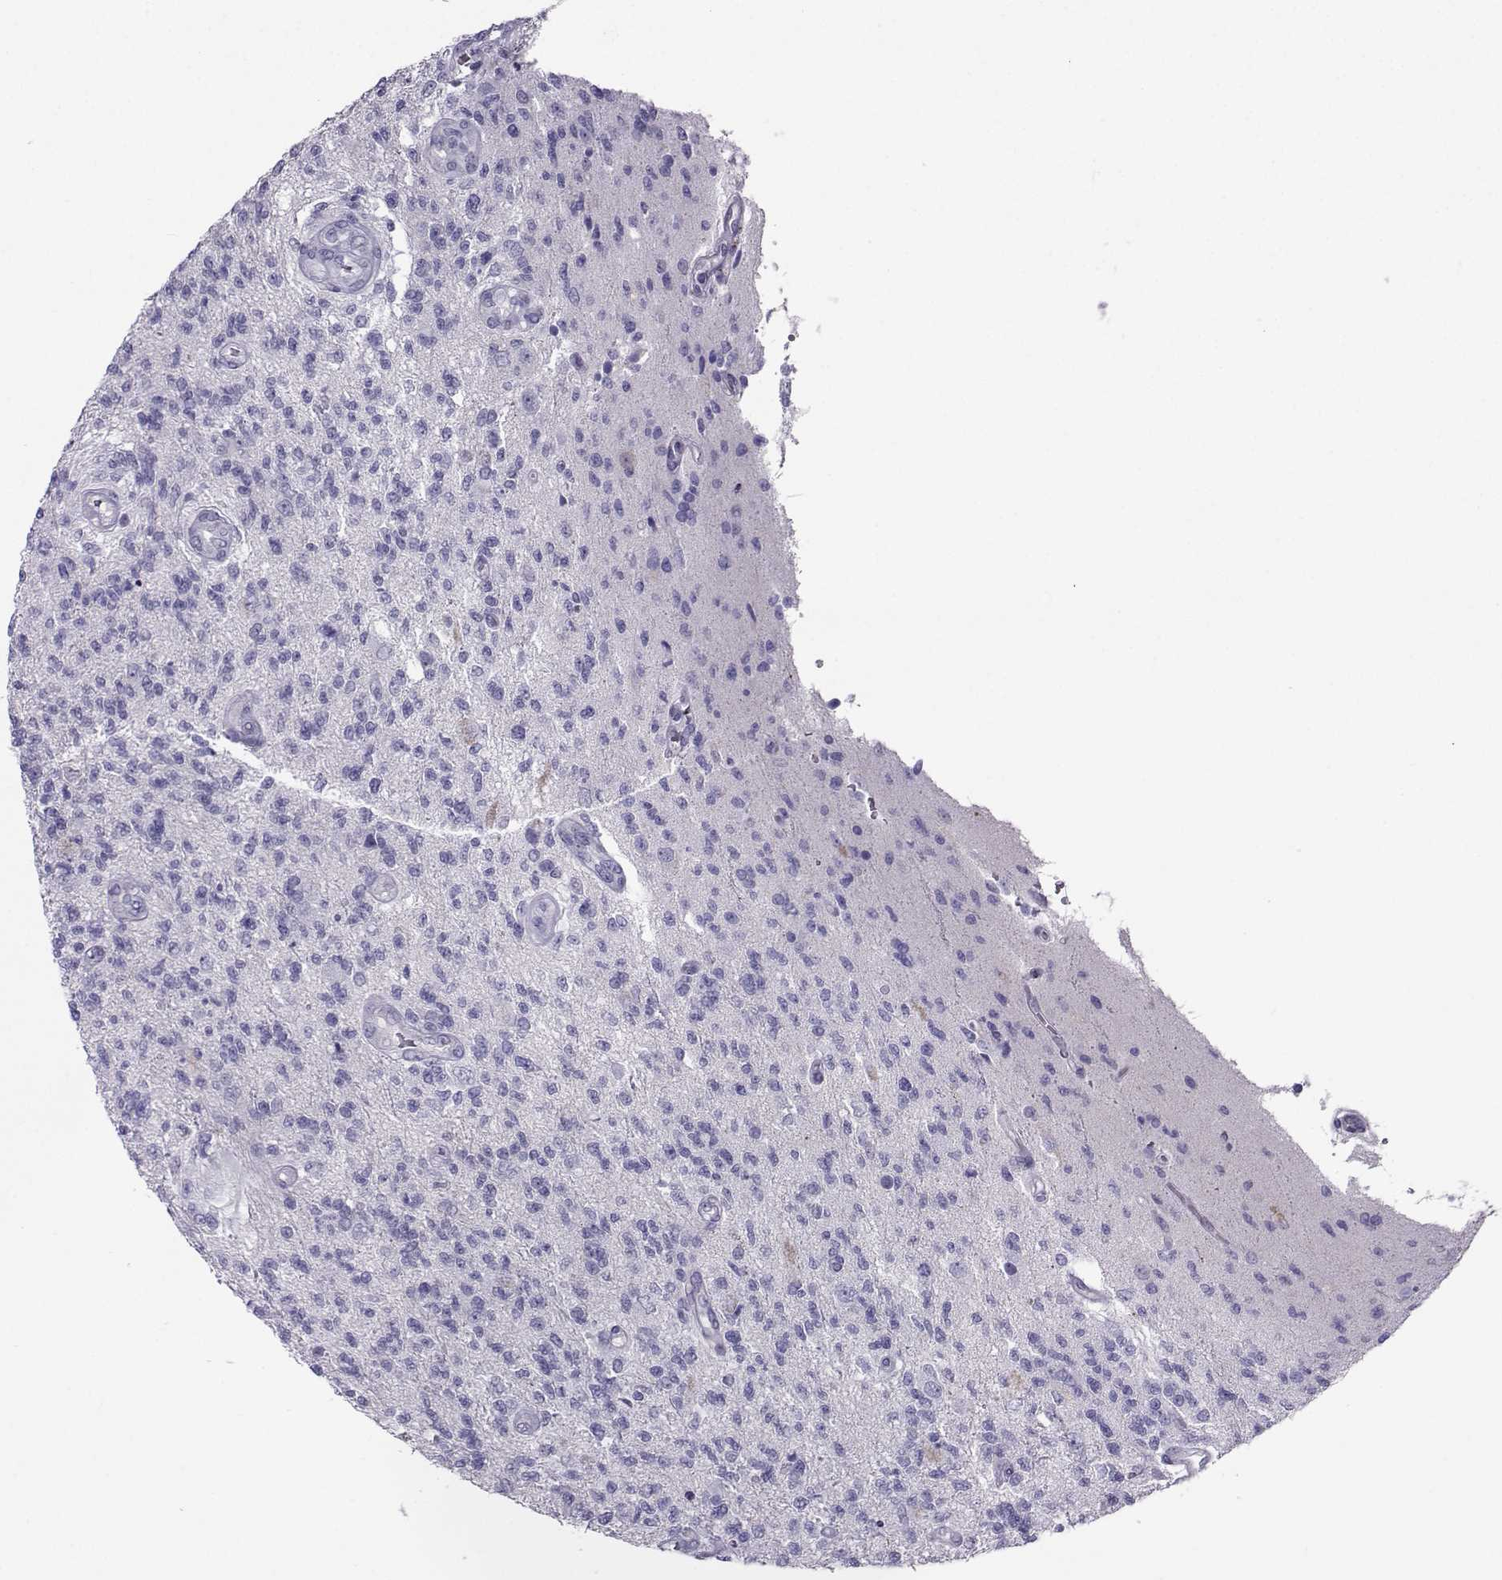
{"staining": {"intensity": "negative", "quantity": "none", "location": "none"}, "tissue": "glioma", "cell_type": "Tumor cells", "image_type": "cancer", "snomed": [{"axis": "morphology", "description": "Glioma, malignant, High grade"}, {"axis": "topography", "description": "Brain"}], "caption": "A high-resolution micrograph shows immunohistochemistry (IHC) staining of malignant glioma (high-grade), which shows no significant expression in tumor cells.", "gene": "PGK1", "patient": {"sex": "male", "age": 56}}